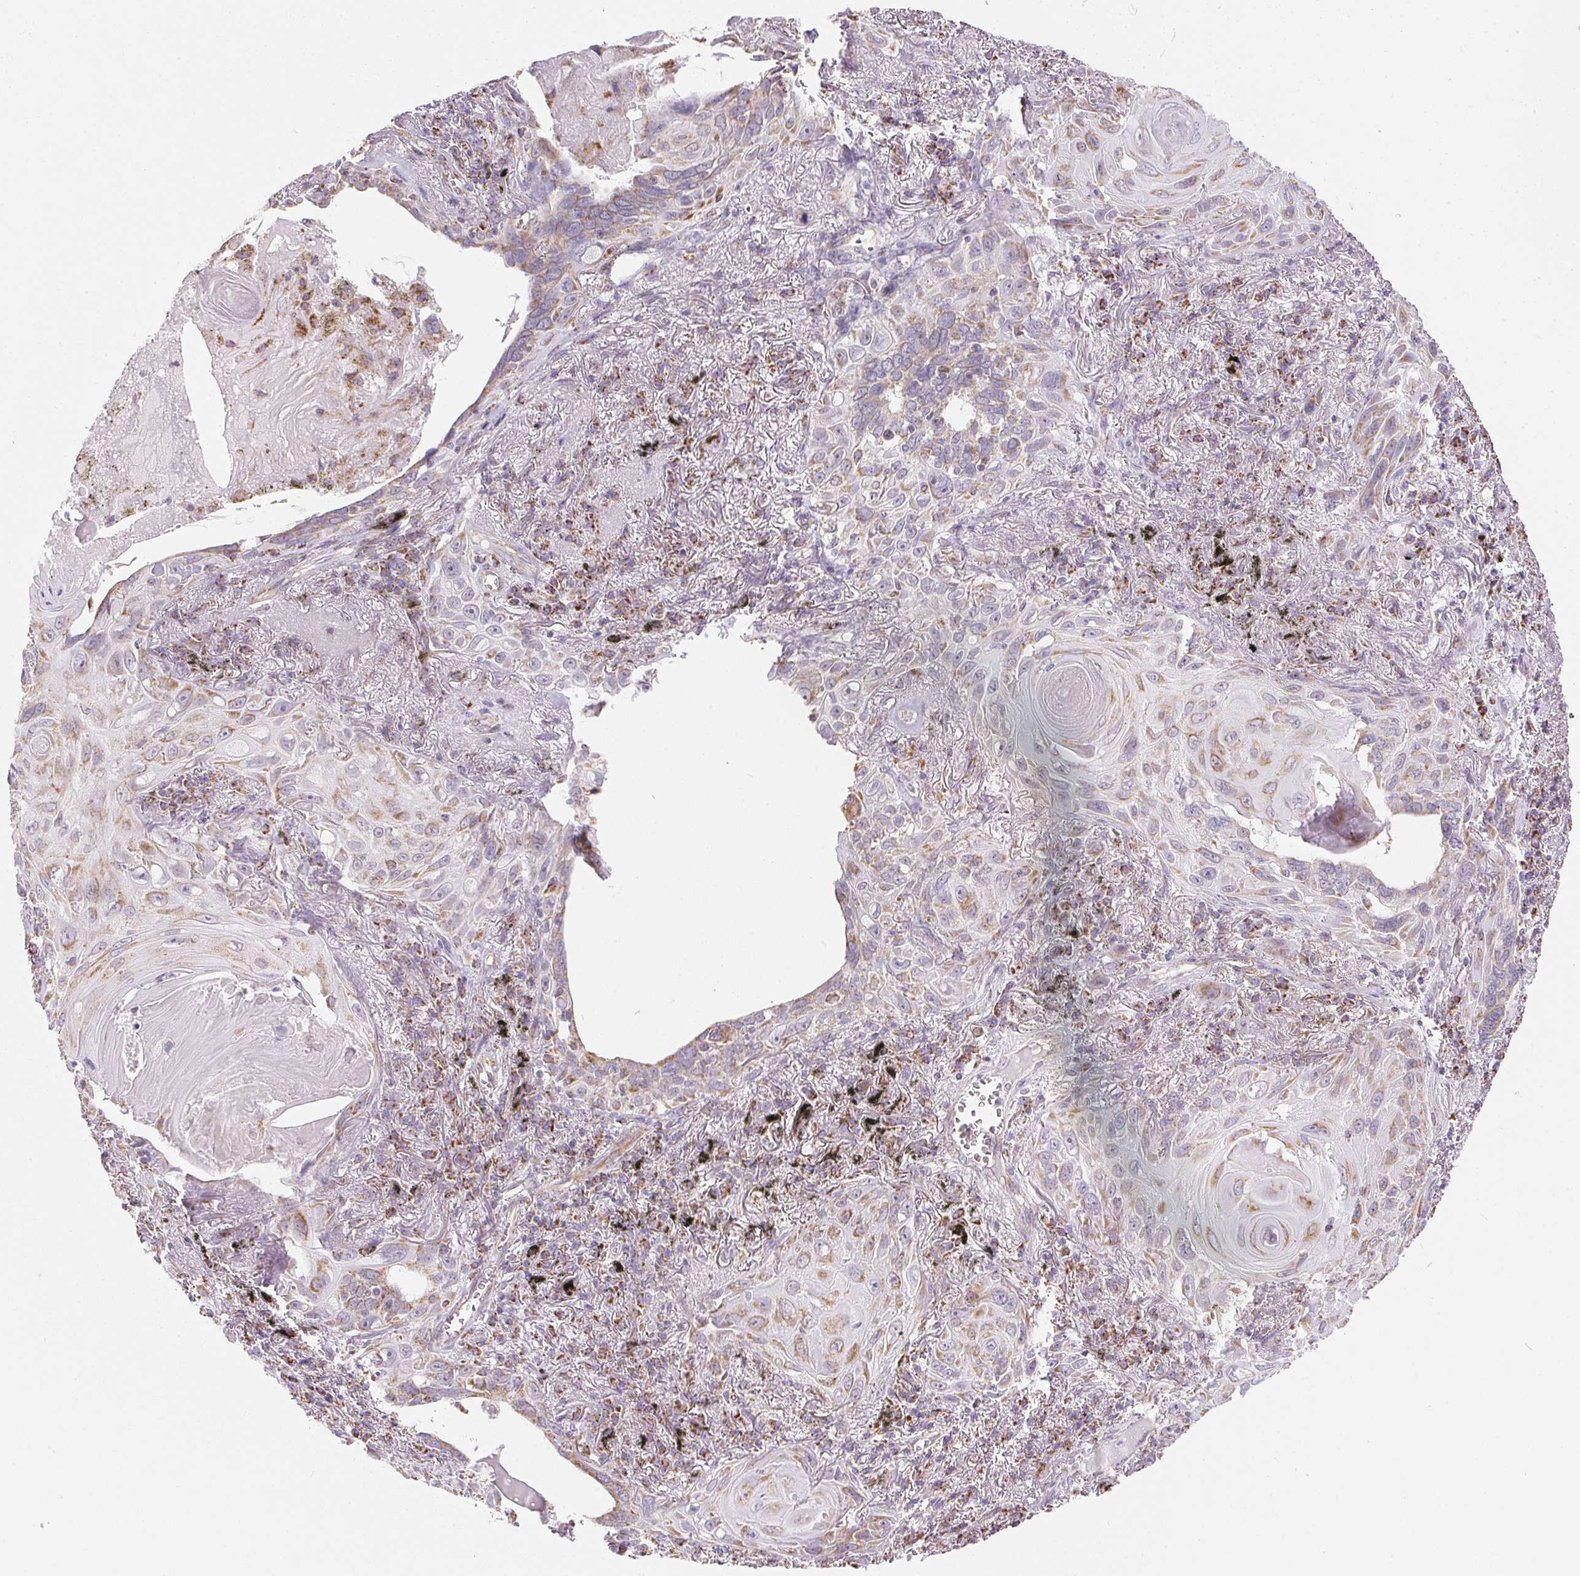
{"staining": {"intensity": "moderate", "quantity": "25%-75%", "location": "cytoplasmic/membranous"}, "tissue": "lung cancer", "cell_type": "Tumor cells", "image_type": "cancer", "snomed": [{"axis": "morphology", "description": "Squamous cell carcinoma, NOS"}, {"axis": "topography", "description": "Lung"}], "caption": "Squamous cell carcinoma (lung) stained with a protein marker reveals moderate staining in tumor cells.", "gene": "MAPK11", "patient": {"sex": "male", "age": 79}}